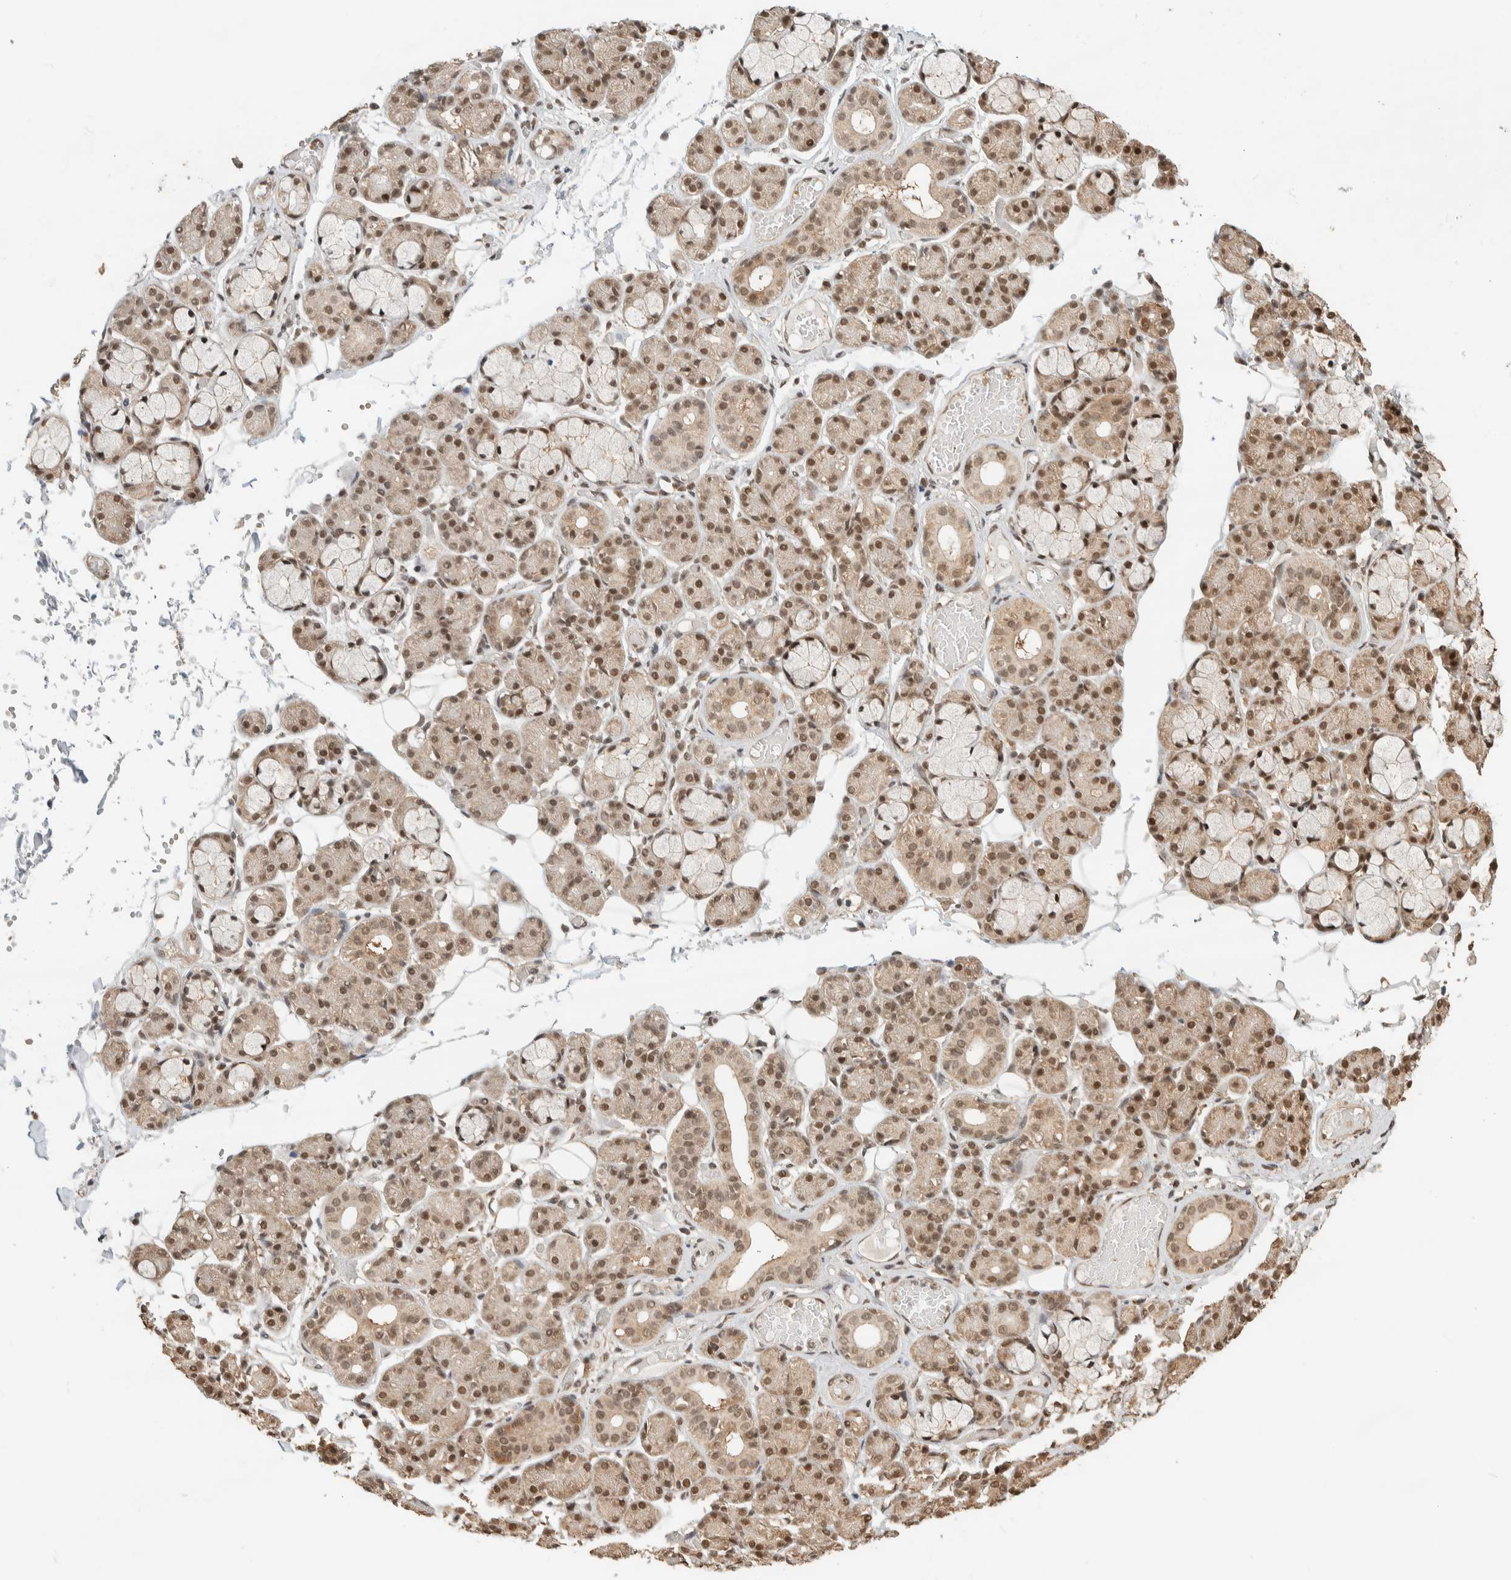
{"staining": {"intensity": "strong", "quantity": ">75%", "location": "nuclear"}, "tissue": "salivary gland", "cell_type": "Glandular cells", "image_type": "normal", "snomed": [{"axis": "morphology", "description": "Normal tissue, NOS"}, {"axis": "topography", "description": "Salivary gland"}], "caption": "Brown immunohistochemical staining in unremarkable salivary gland demonstrates strong nuclear expression in approximately >75% of glandular cells. (DAB IHC, brown staining for protein, blue staining for nuclei).", "gene": "ZBTB2", "patient": {"sex": "male", "age": 63}}